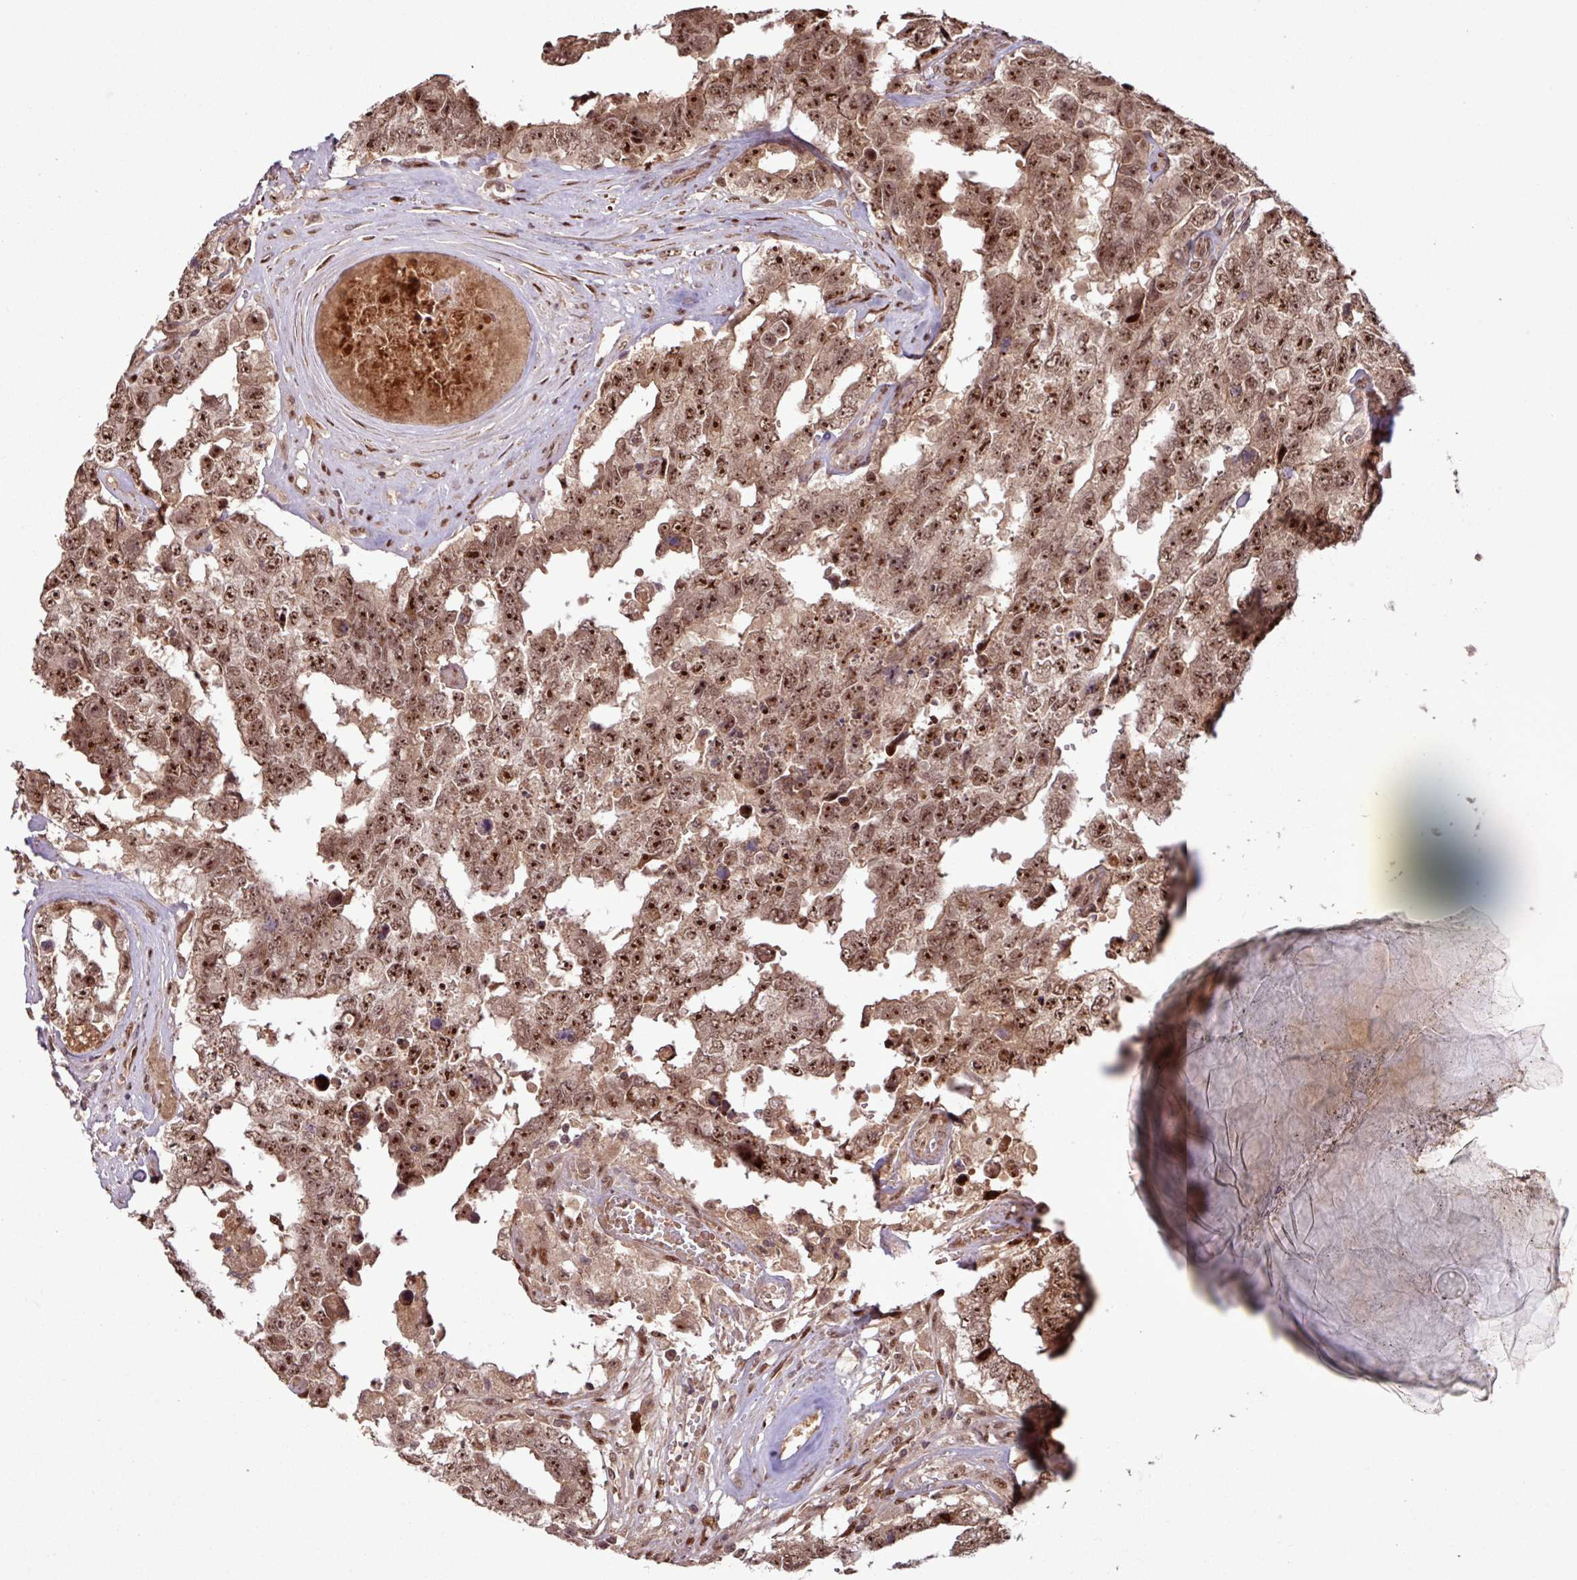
{"staining": {"intensity": "strong", "quantity": ">75%", "location": "nuclear"}, "tissue": "testis cancer", "cell_type": "Tumor cells", "image_type": "cancer", "snomed": [{"axis": "morphology", "description": "Normal tissue, NOS"}, {"axis": "morphology", "description": "Carcinoma, Embryonal, NOS"}, {"axis": "topography", "description": "Testis"}, {"axis": "topography", "description": "Epididymis"}], "caption": "Brown immunohistochemical staining in human embryonal carcinoma (testis) displays strong nuclear positivity in approximately >75% of tumor cells. (DAB IHC, brown staining for protein, blue staining for nuclei).", "gene": "SLC22A24", "patient": {"sex": "male", "age": 25}}